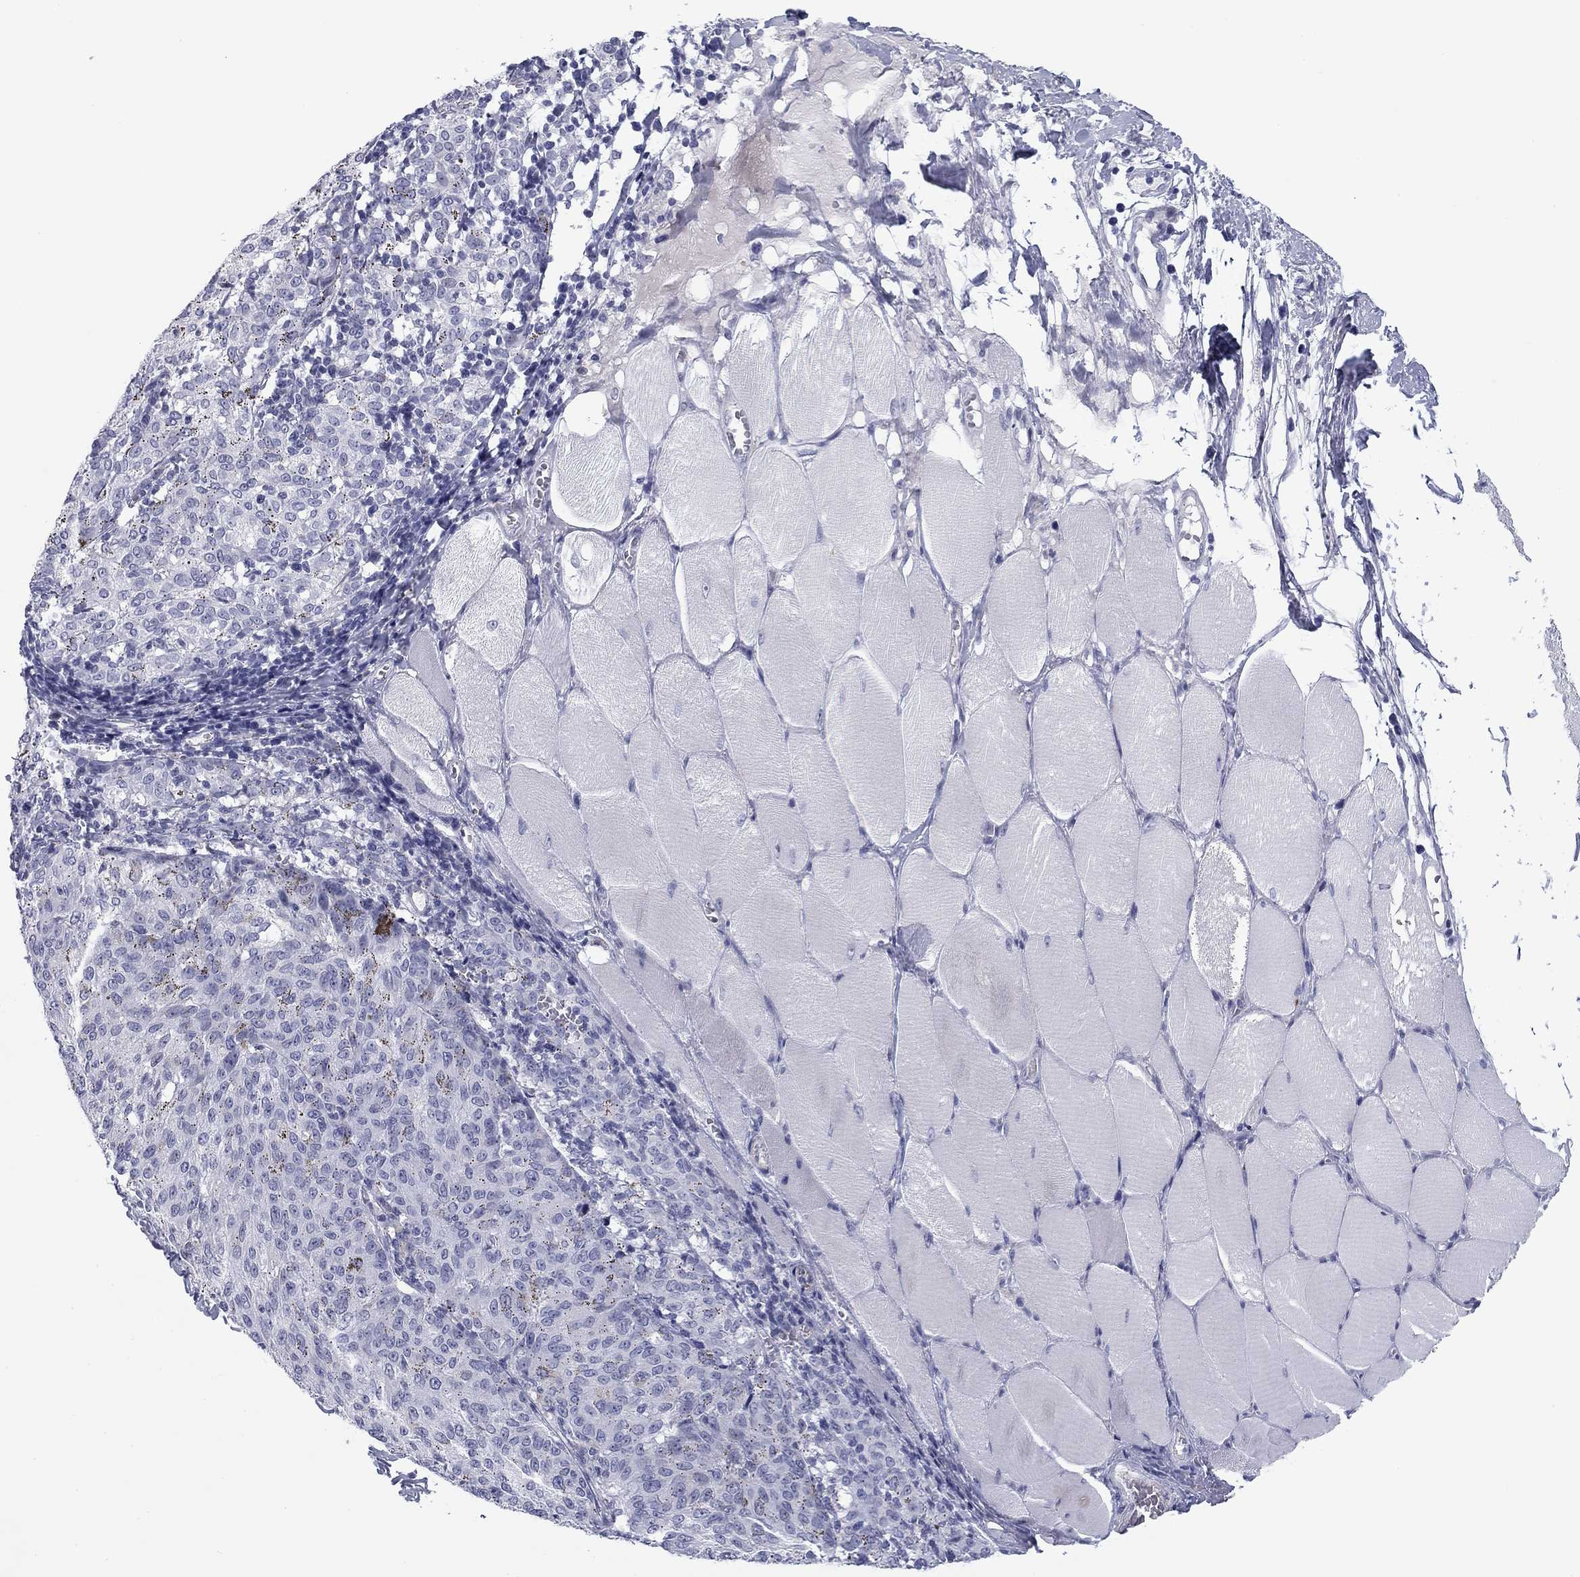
{"staining": {"intensity": "negative", "quantity": "none", "location": "none"}, "tissue": "melanoma", "cell_type": "Tumor cells", "image_type": "cancer", "snomed": [{"axis": "morphology", "description": "Malignant melanoma, NOS"}, {"axis": "topography", "description": "Skin"}], "caption": "The histopathology image shows no staining of tumor cells in malignant melanoma. The staining was performed using DAB (3,3'-diaminobenzidine) to visualize the protein expression in brown, while the nuclei were stained in blue with hematoxylin (Magnification: 20x).", "gene": "PRPH", "patient": {"sex": "female", "age": 72}}